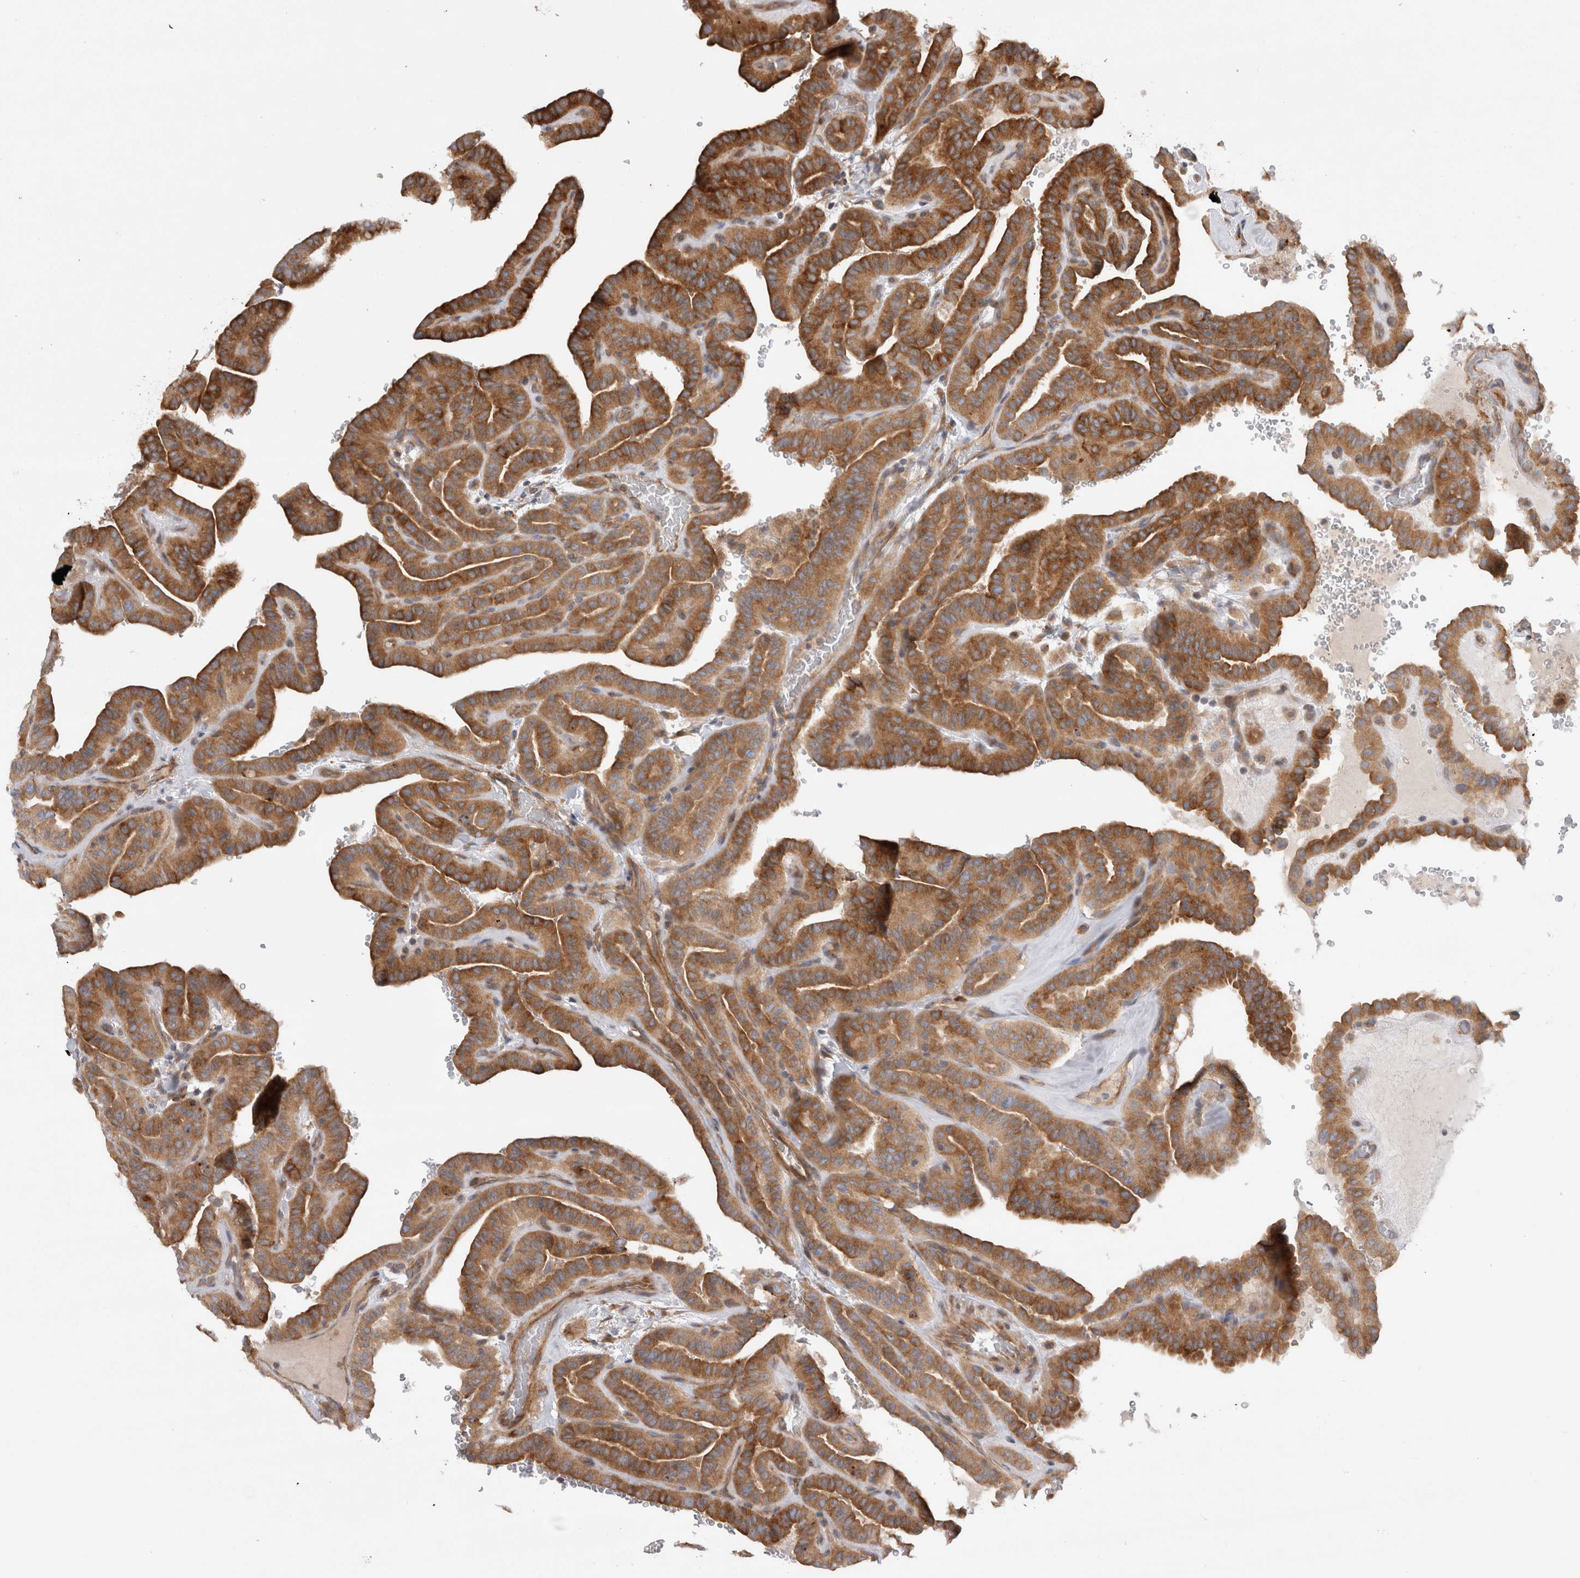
{"staining": {"intensity": "moderate", "quantity": ">75%", "location": "cytoplasmic/membranous"}, "tissue": "thyroid cancer", "cell_type": "Tumor cells", "image_type": "cancer", "snomed": [{"axis": "morphology", "description": "Papillary adenocarcinoma, NOS"}, {"axis": "topography", "description": "Thyroid gland"}], "caption": "A histopathology image of papillary adenocarcinoma (thyroid) stained for a protein demonstrates moderate cytoplasmic/membranous brown staining in tumor cells.", "gene": "PDCD10", "patient": {"sex": "male", "age": 77}}